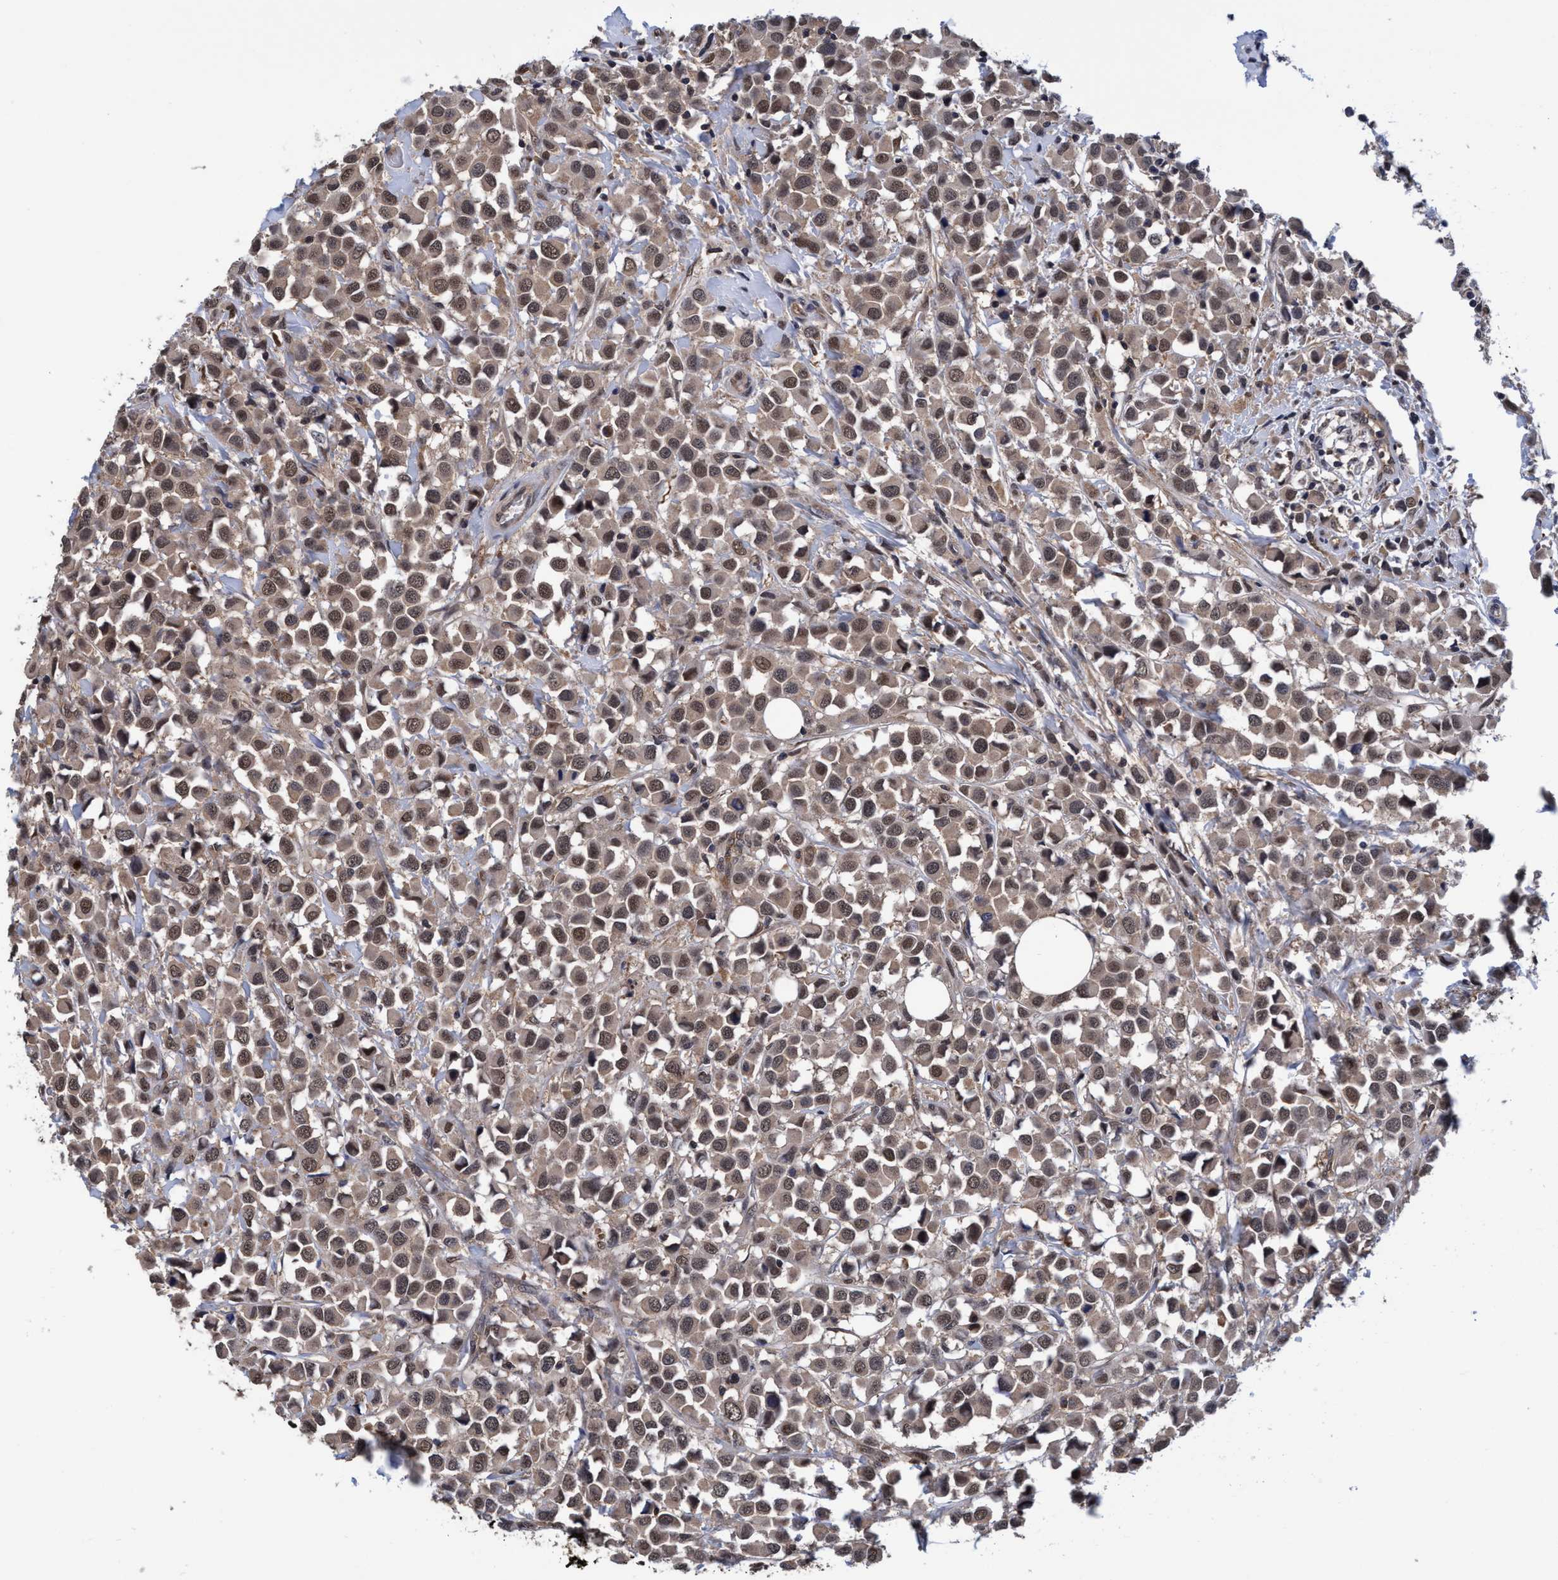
{"staining": {"intensity": "weak", "quantity": ">75%", "location": "cytoplasmic/membranous,nuclear"}, "tissue": "breast cancer", "cell_type": "Tumor cells", "image_type": "cancer", "snomed": [{"axis": "morphology", "description": "Duct carcinoma"}, {"axis": "topography", "description": "Breast"}], "caption": "Immunohistochemical staining of human breast cancer (infiltrating ductal carcinoma) reveals low levels of weak cytoplasmic/membranous and nuclear expression in about >75% of tumor cells. Nuclei are stained in blue.", "gene": "PSMD12", "patient": {"sex": "female", "age": 61}}